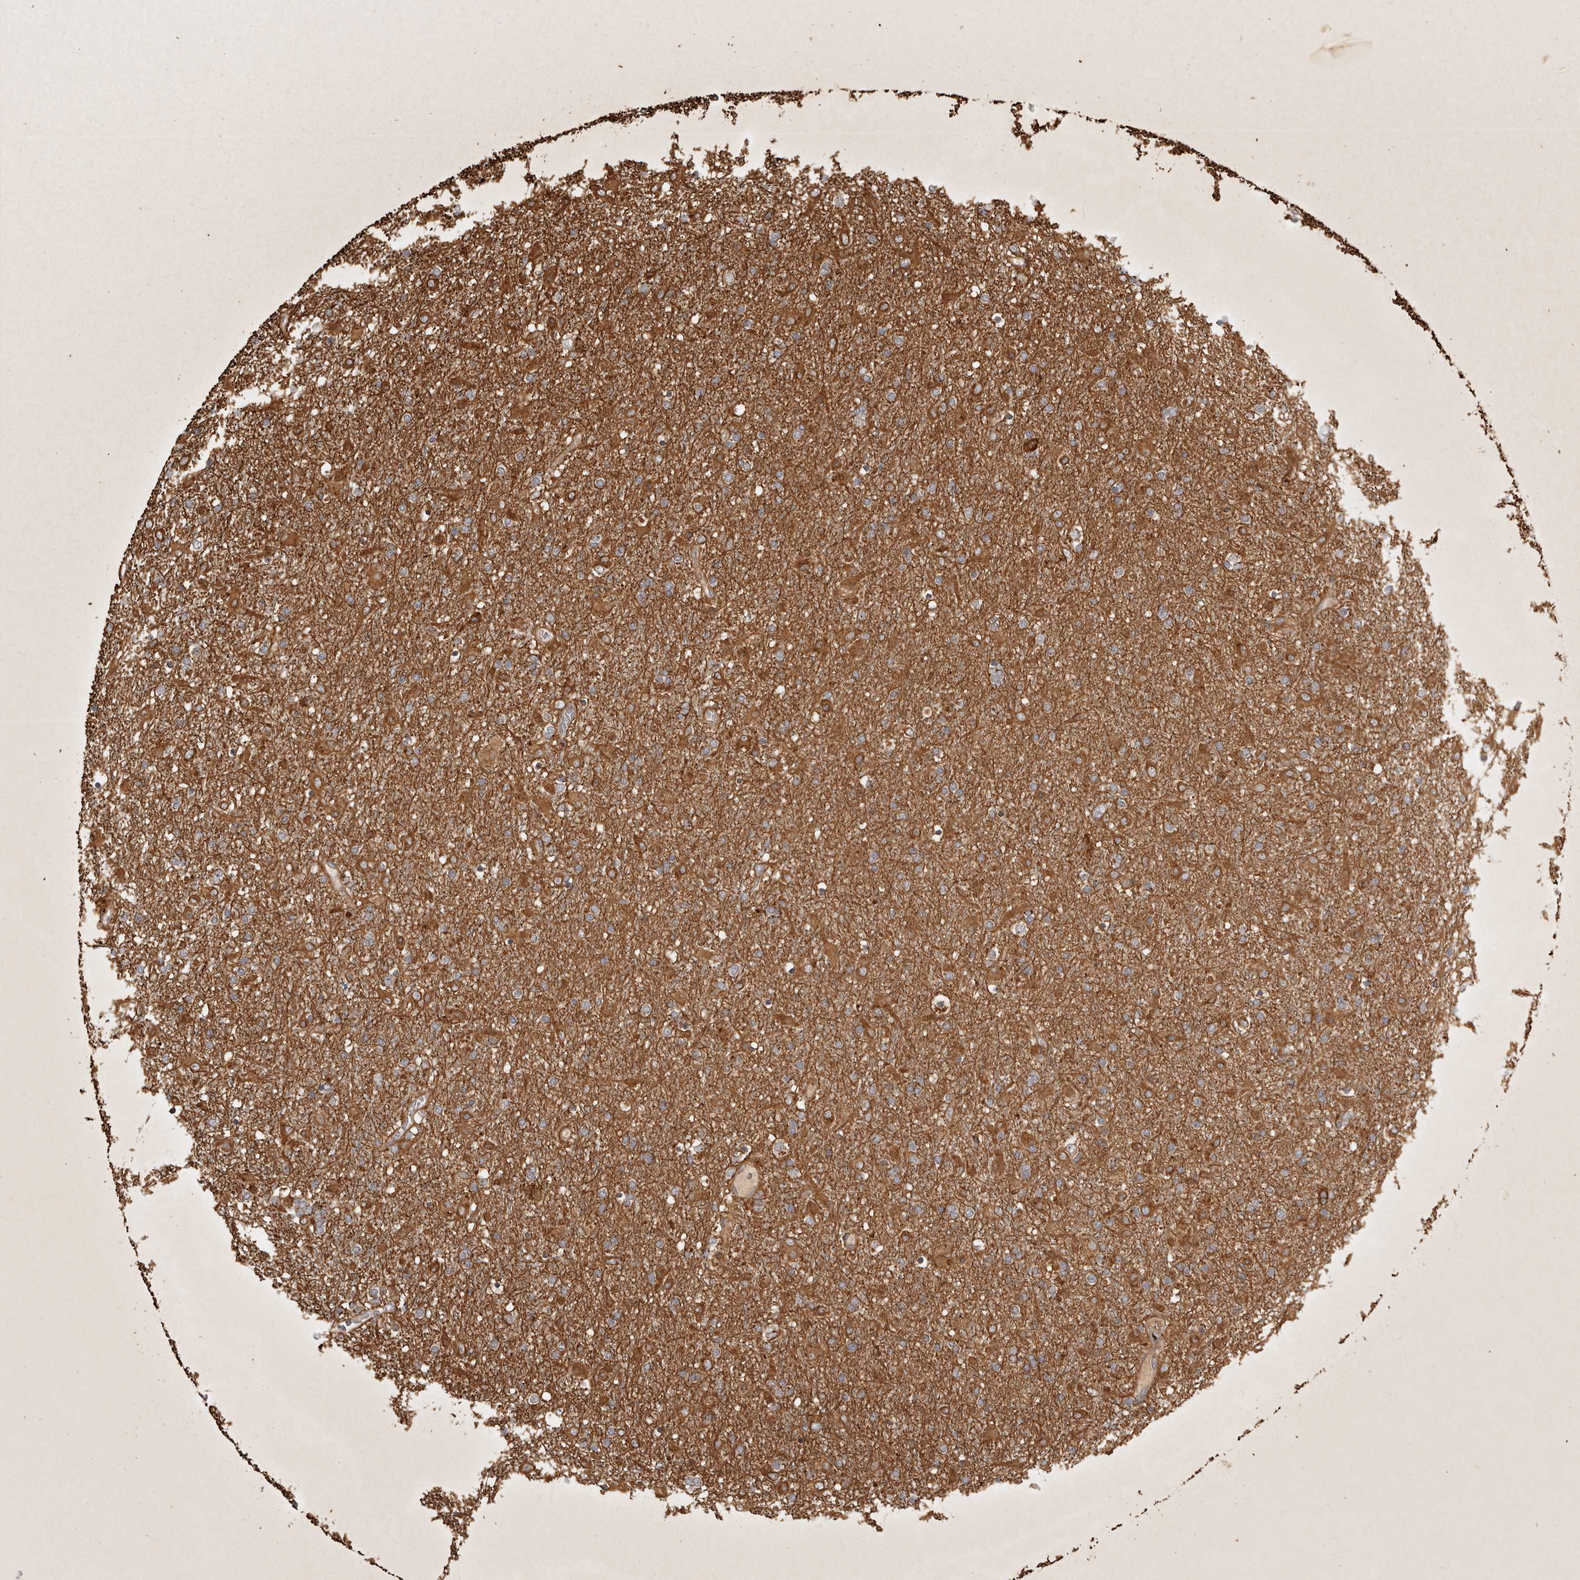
{"staining": {"intensity": "moderate", "quantity": ">75%", "location": "cytoplasmic/membranous"}, "tissue": "glioma", "cell_type": "Tumor cells", "image_type": "cancer", "snomed": [{"axis": "morphology", "description": "Glioma, malignant, Low grade"}, {"axis": "topography", "description": "Brain"}], "caption": "IHC of human low-grade glioma (malignant) reveals medium levels of moderate cytoplasmic/membranous staining in about >75% of tumor cells.", "gene": "CAMSAP2", "patient": {"sex": "male", "age": 65}}